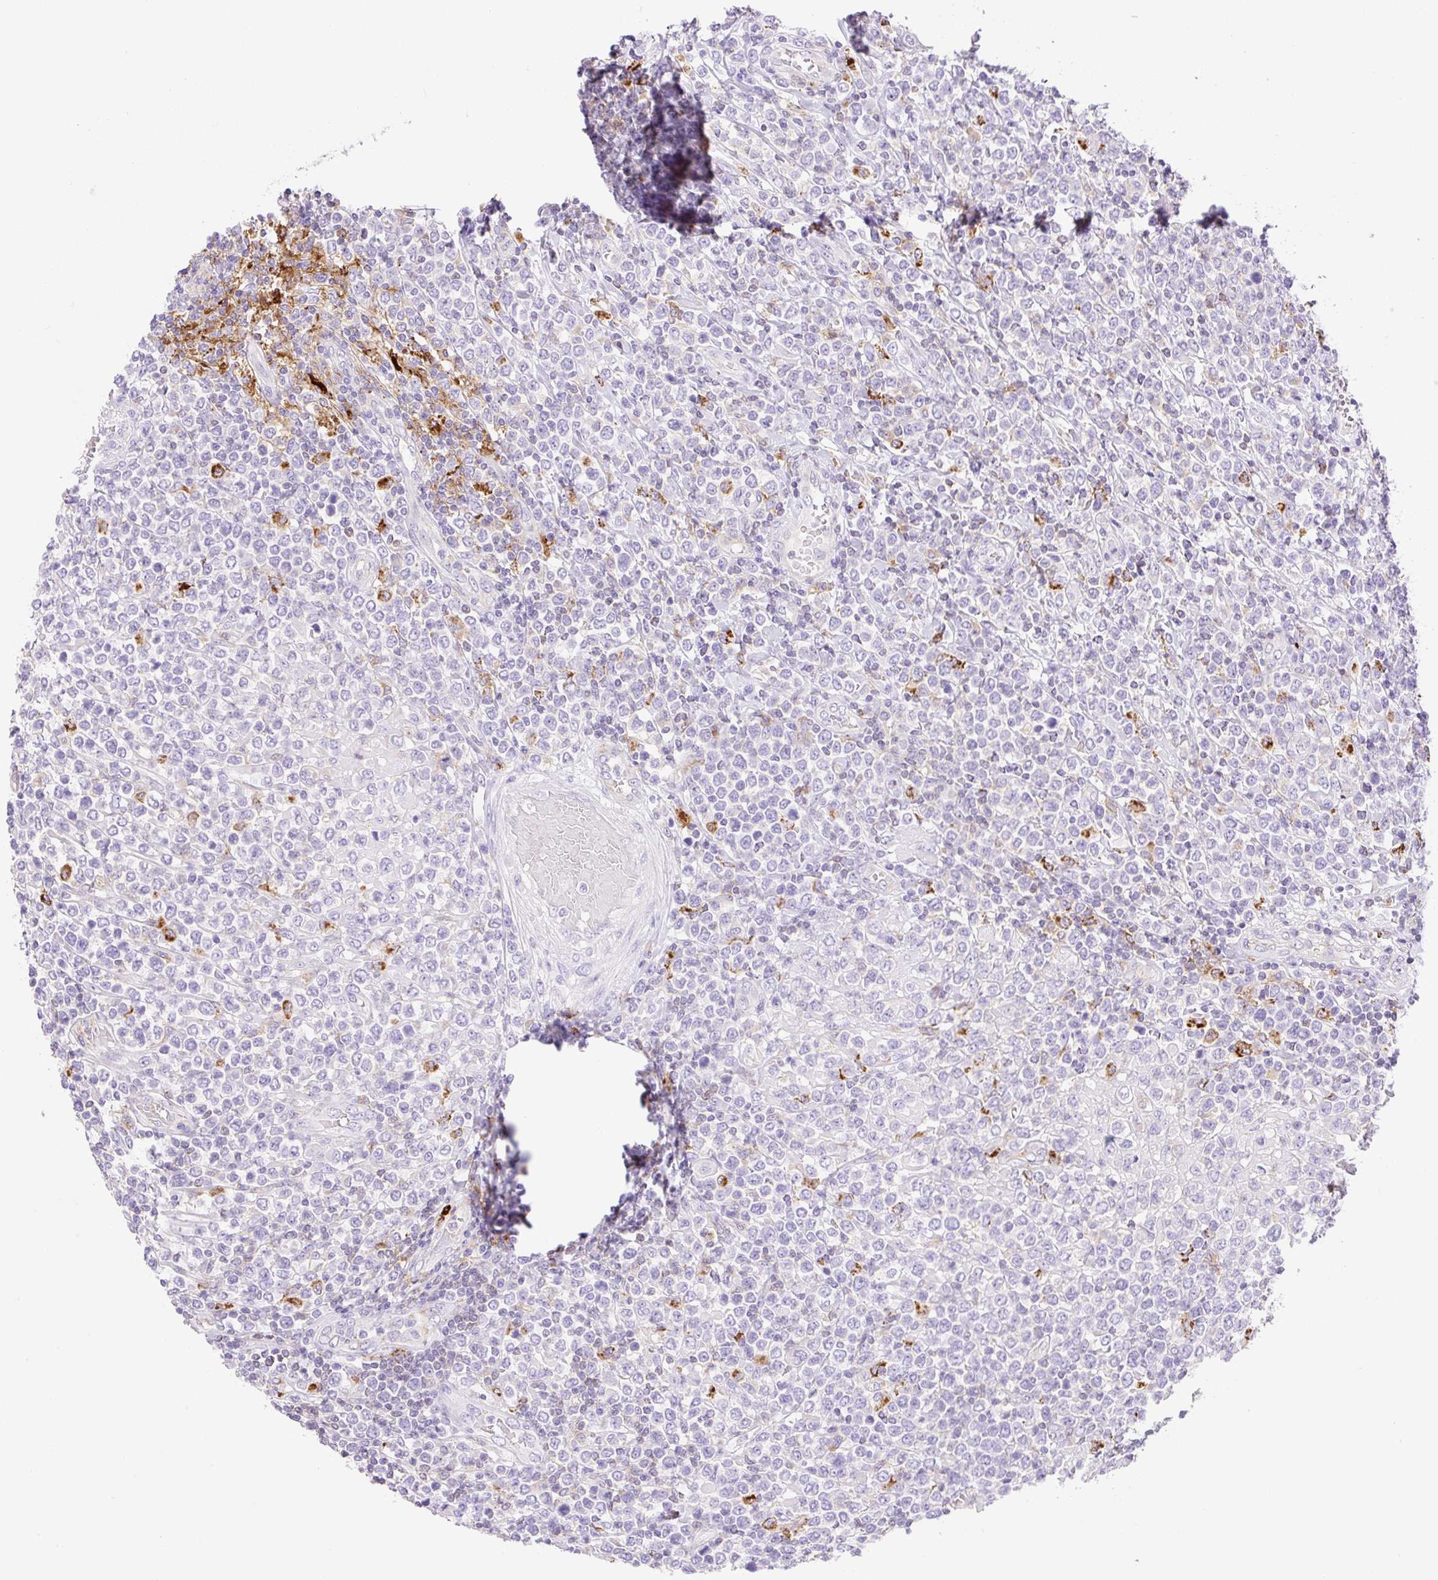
{"staining": {"intensity": "moderate", "quantity": "<25%", "location": "cytoplasmic/membranous"}, "tissue": "lymphoma", "cell_type": "Tumor cells", "image_type": "cancer", "snomed": [{"axis": "morphology", "description": "Malignant lymphoma, non-Hodgkin's type, High grade"}, {"axis": "topography", "description": "Soft tissue"}], "caption": "High-magnification brightfield microscopy of malignant lymphoma, non-Hodgkin's type (high-grade) stained with DAB (3,3'-diaminobenzidine) (brown) and counterstained with hematoxylin (blue). tumor cells exhibit moderate cytoplasmic/membranous positivity is appreciated in about<25% of cells. (DAB (3,3'-diaminobenzidine) = brown stain, brightfield microscopy at high magnification).", "gene": "TDRD15", "patient": {"sex": "female", "age": 56}}